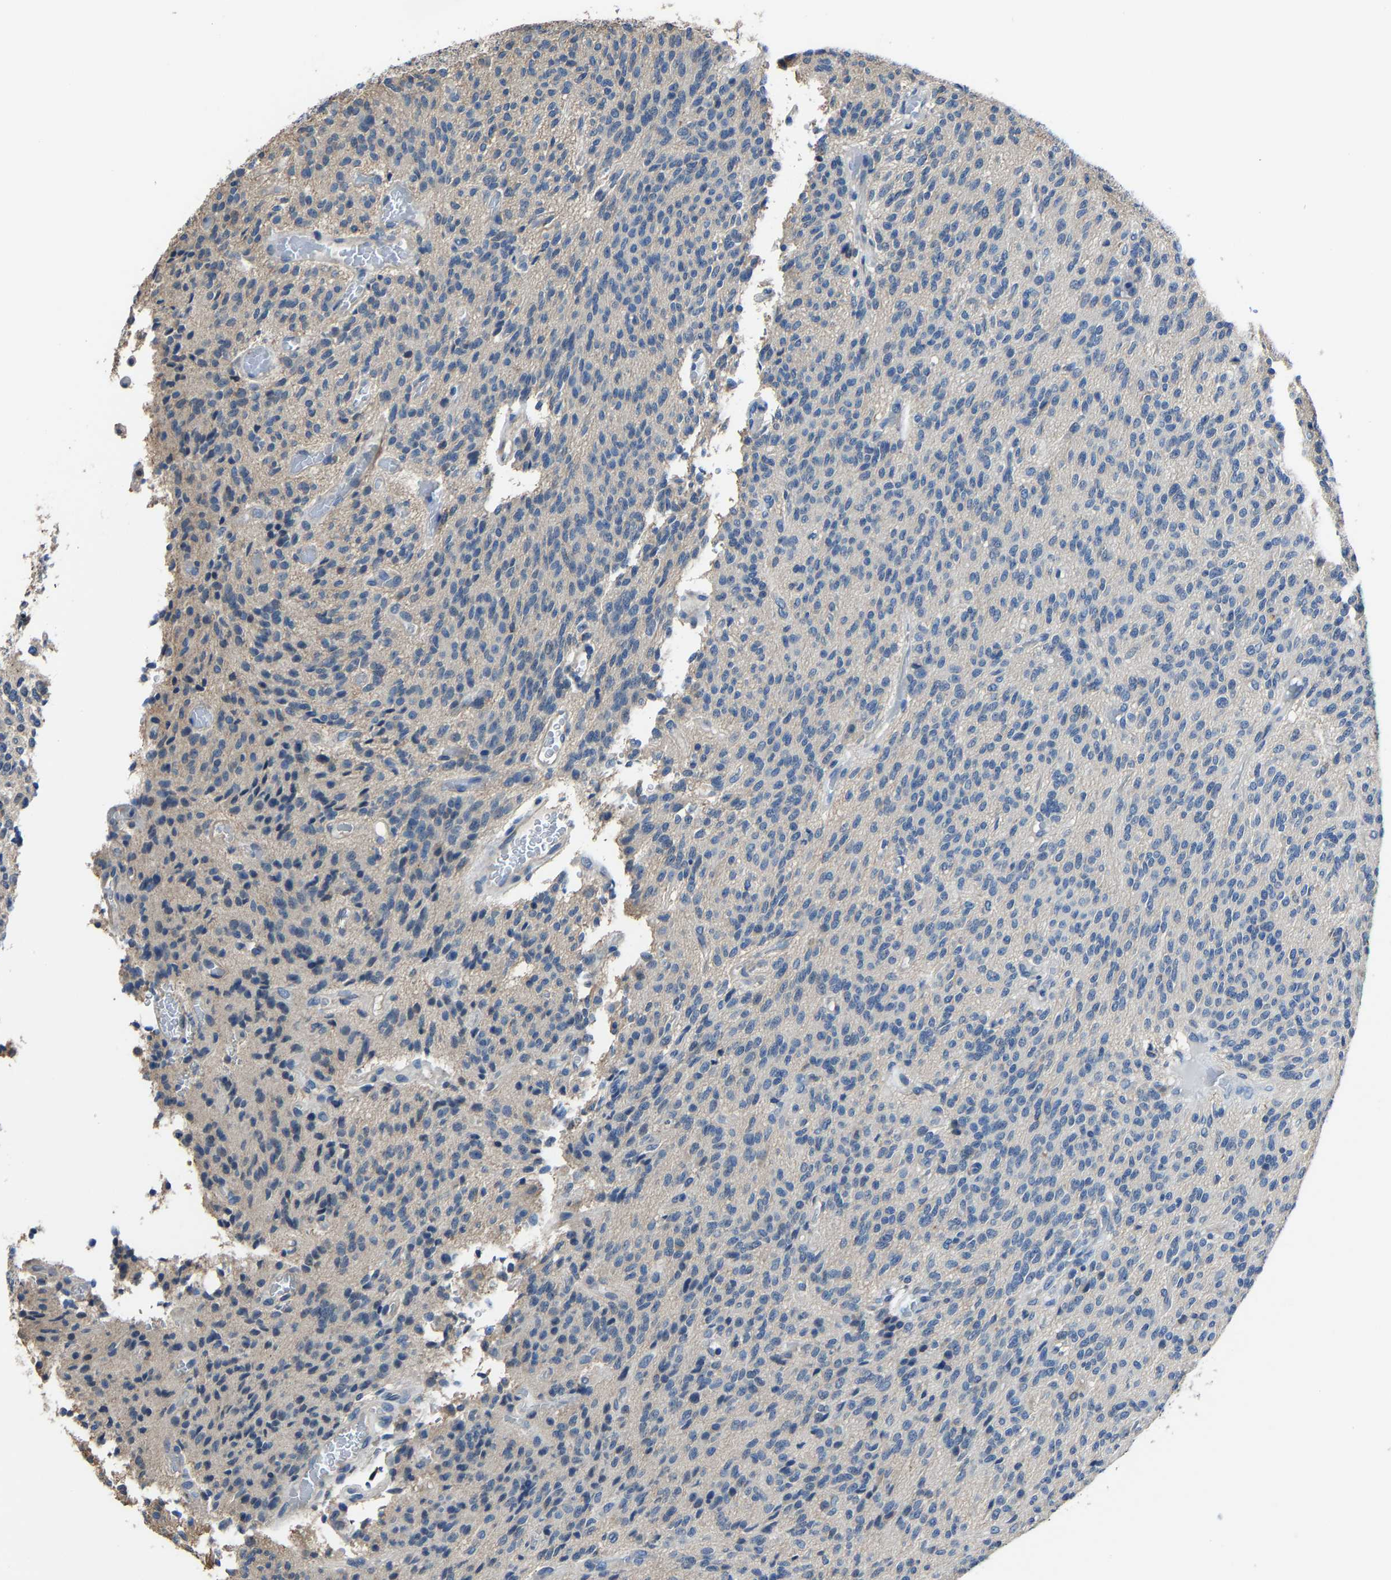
{"staining": {"intensity": "negative", "quantity": "none", "location": "none"}, "tissue": "glioma", "cell_type": "Tumor cells", "image_type": "cancer", "snomed": [{"axis": "morphology", "description": "Glioma, malignant, High grade"}, {"axis": "topography", "description": "Brain"}], "caption": "Immunohistochemical staining of human glioma demonstrates no significant staining in tumor cells. (Stains: DAB immunohistochemistry (IHC) with hematoxylin counter stain, Microscopy: brightfield microscopy at high magnification).", "gene": "STRBP", "patient": {"sex": "male", "age": 34}}